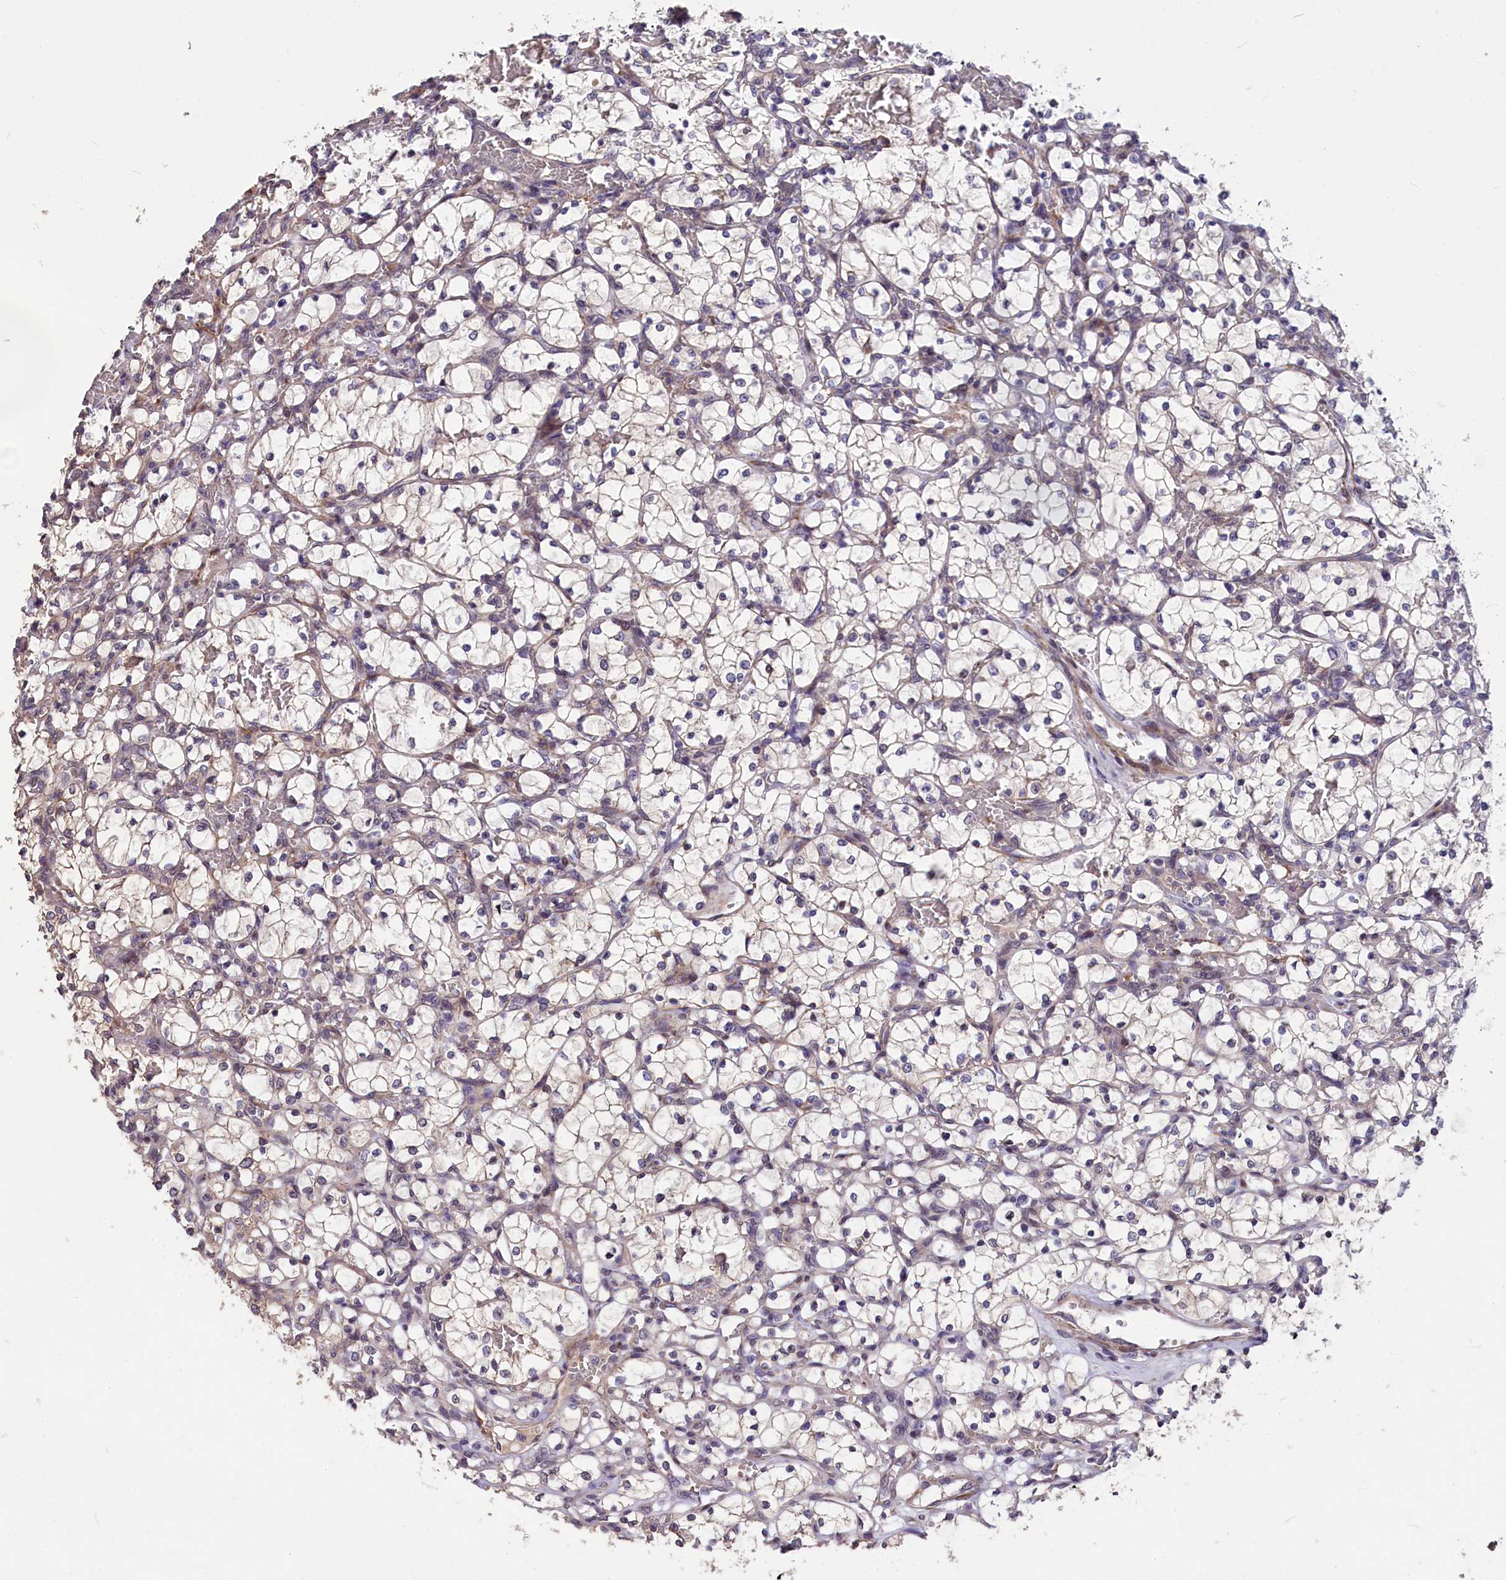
{"staining": {"intensity": "weak", "quantity": "<25%", "location": "cytoplasmic/membranous"}, "tissue": "renal cancer", "cell_type": "Tumor cells", "image_type": "cancer", "snomed": [{"axis": "morphology", "description": "Adenocarcinoma, NOS"}, {"axis": "topography", "description": "Kidney"}], "caption": "A high-resolution image shows immunohistochemistry staining of adenocarcinoma (renal), which shows no significant expression in tumor cells.", "gene": "SLC39A6", "patient": {"sex": "female", "age": 69}}